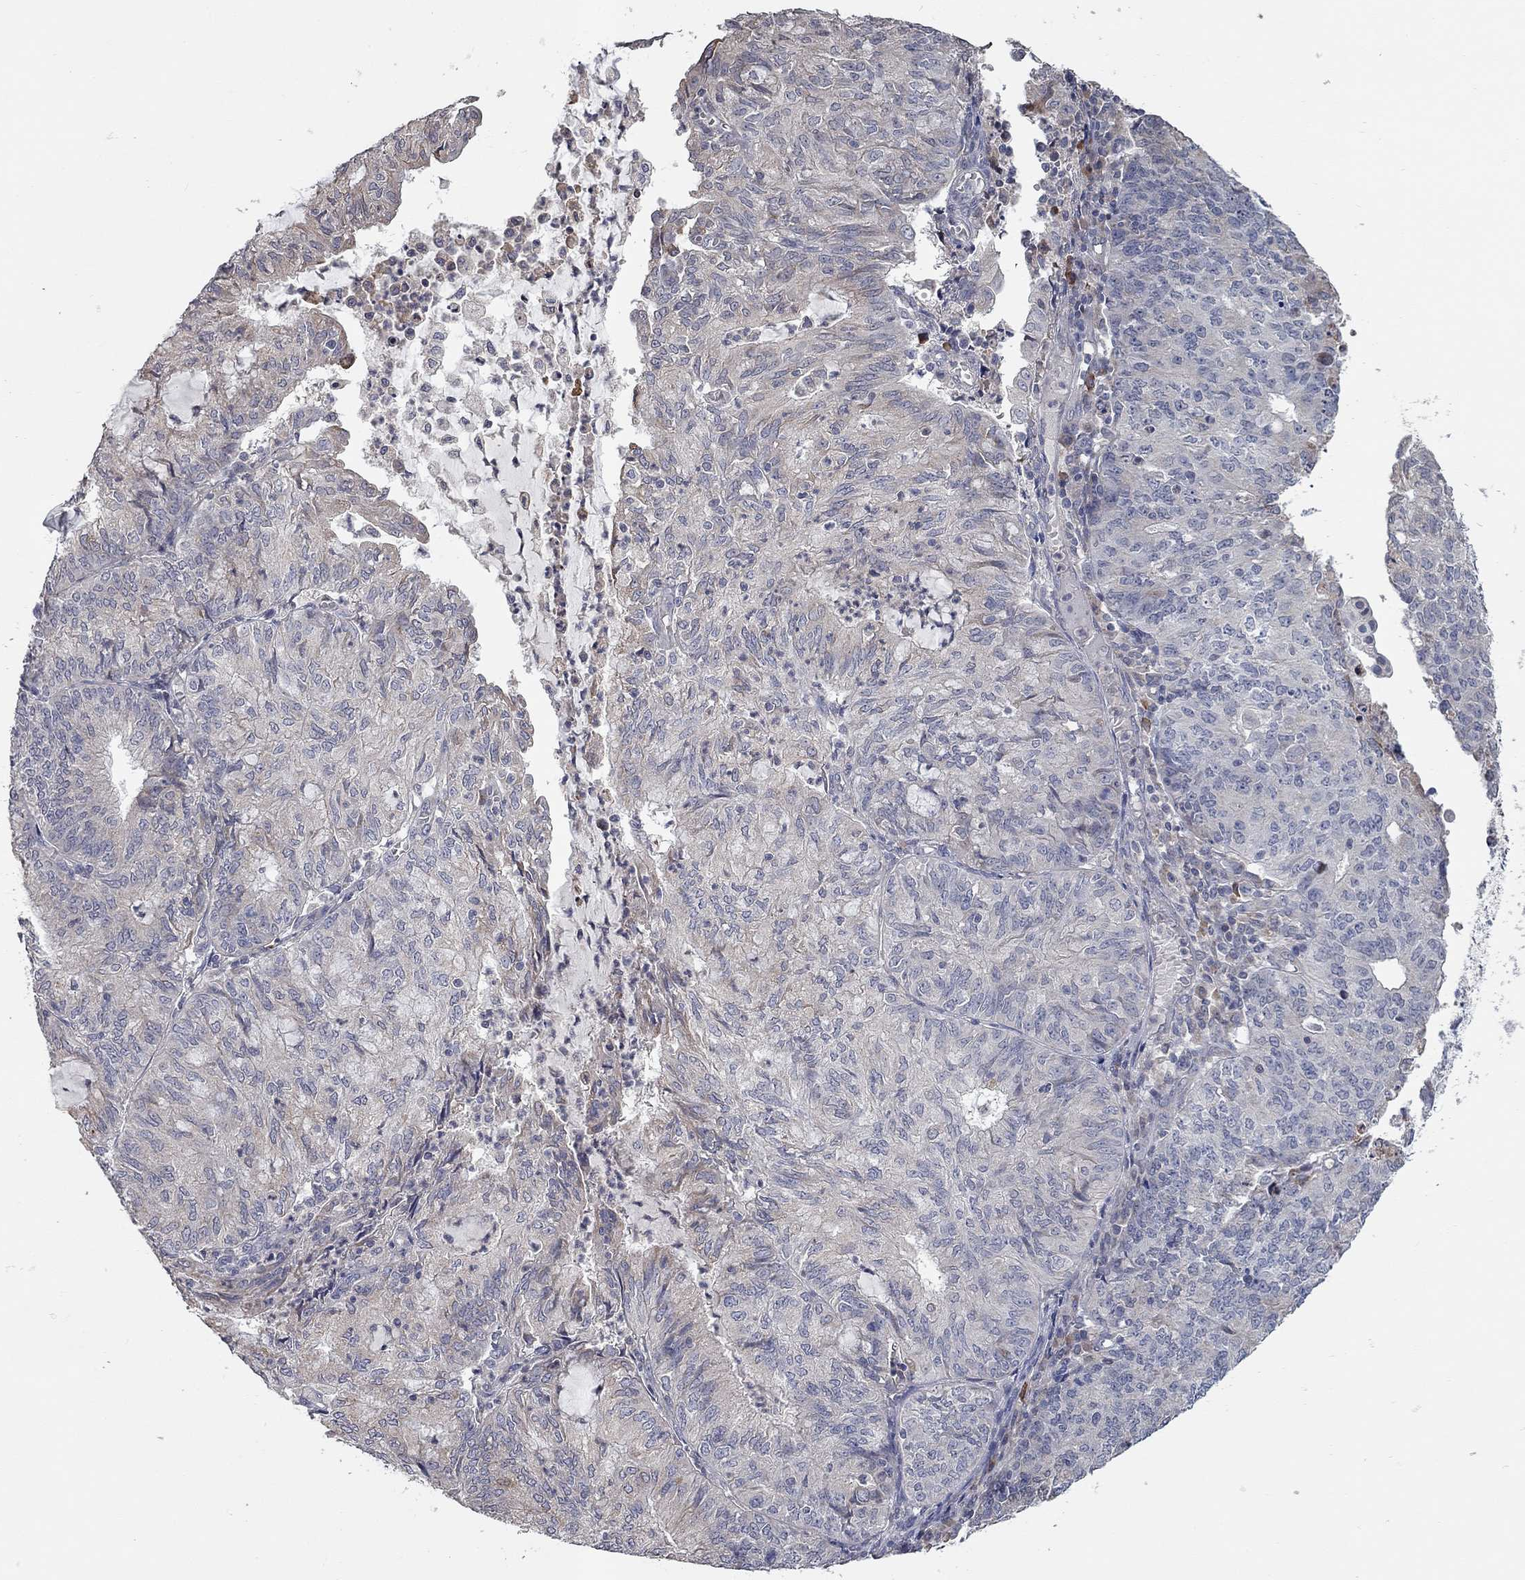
{"staining": {"intensity": "negative", "quantity": "none", "location": "none"}, "tissue": "endometrial cancer", "cell_type": "Tumor cells", "image_type": "cancer", "snomed": [{"axis": "morphology", "description": "Adenocarcinoma, NOS"}, {"axis": "topography", "description": "Endometrium"}], "caption": "Micrograph shows no protein positivity in tumor cells of endometrial cancer tissue.", "gene": "XAGE2", "patient": {"sex": "female", "age": 82}}